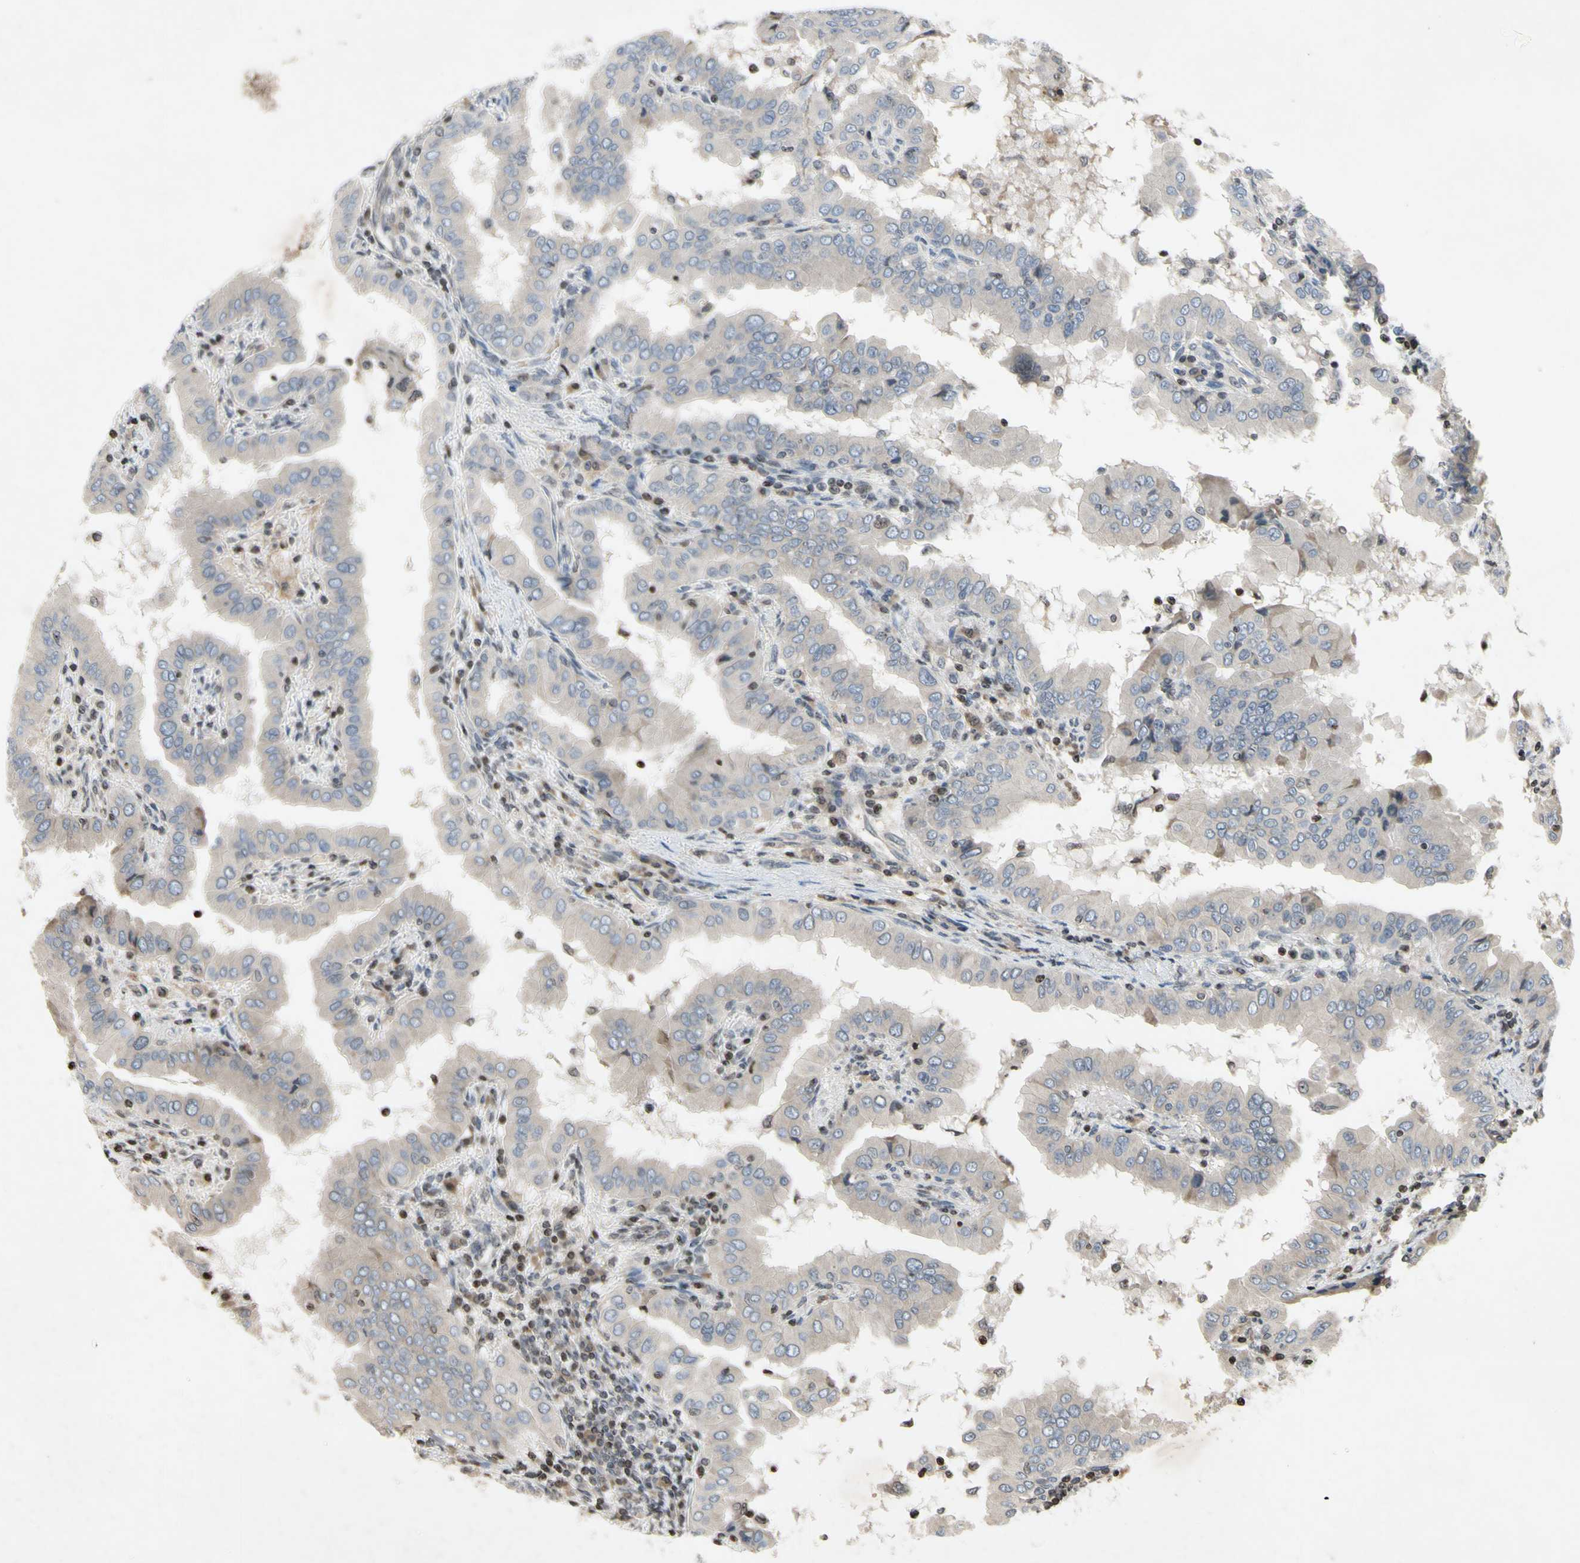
{"staining": {"intensity": "negative", "quantity": "none", "location": "none"}, "tissue": "thyroid cancer", "cell_type": "Tumor cells", "image_type": "cancer", "snomed": [{"axis": "morphology", "description": "Papillary adenocarcinoma, NOS"}, {"axis": "topography", "description": "Thyroid gland"}], "caption": "Immunohistochemistry (IHC) of human papillary adenocarcinoma (thyroid) shows no positivity in tumor cells. (DAB immunohistochemistry with hematoxylin counter stain).", "gene": "ARG1", "patient": {"sex": "male", "age": 33}}